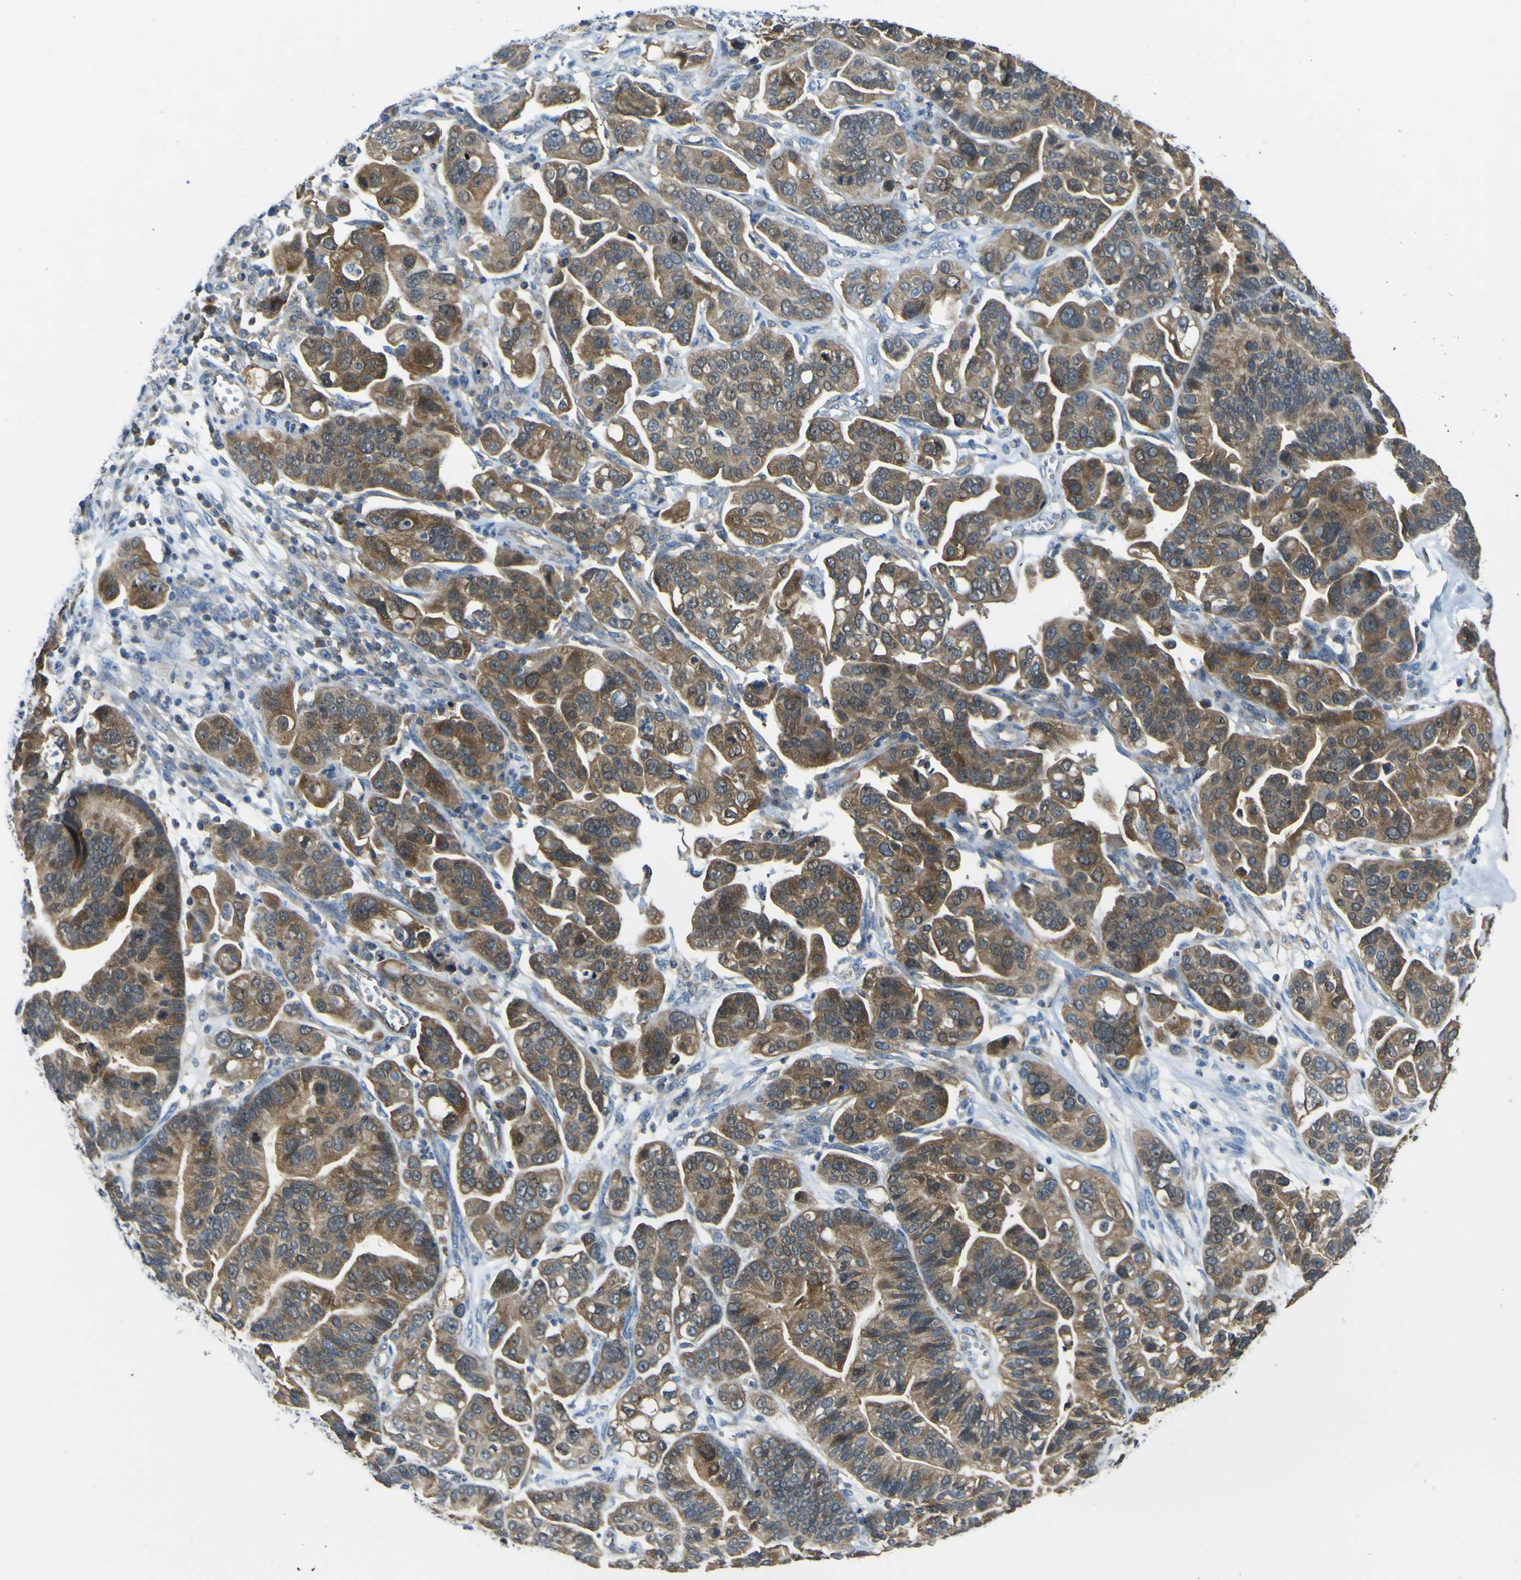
{"staining": {"intensity": "moderate", "quantity": ">75%", "location": "cytoplasmic/membranous"}, "tissue": "ovarian cancer", "cell_type": "Tumor cells", "image_type": "cancer", "snomed": [{"axis": "morphology", "description": "Cystadenocarcinoma, serous, NOS"}, {"axis": "topography", "description": "Ovary"}], "caption": "Human ovarian serous cystadenocarcinoma stained with a protein marker displays moderate staining in tumor cells.", "gene": "EML2", "patient": {"sex": "female", "age": 56}}